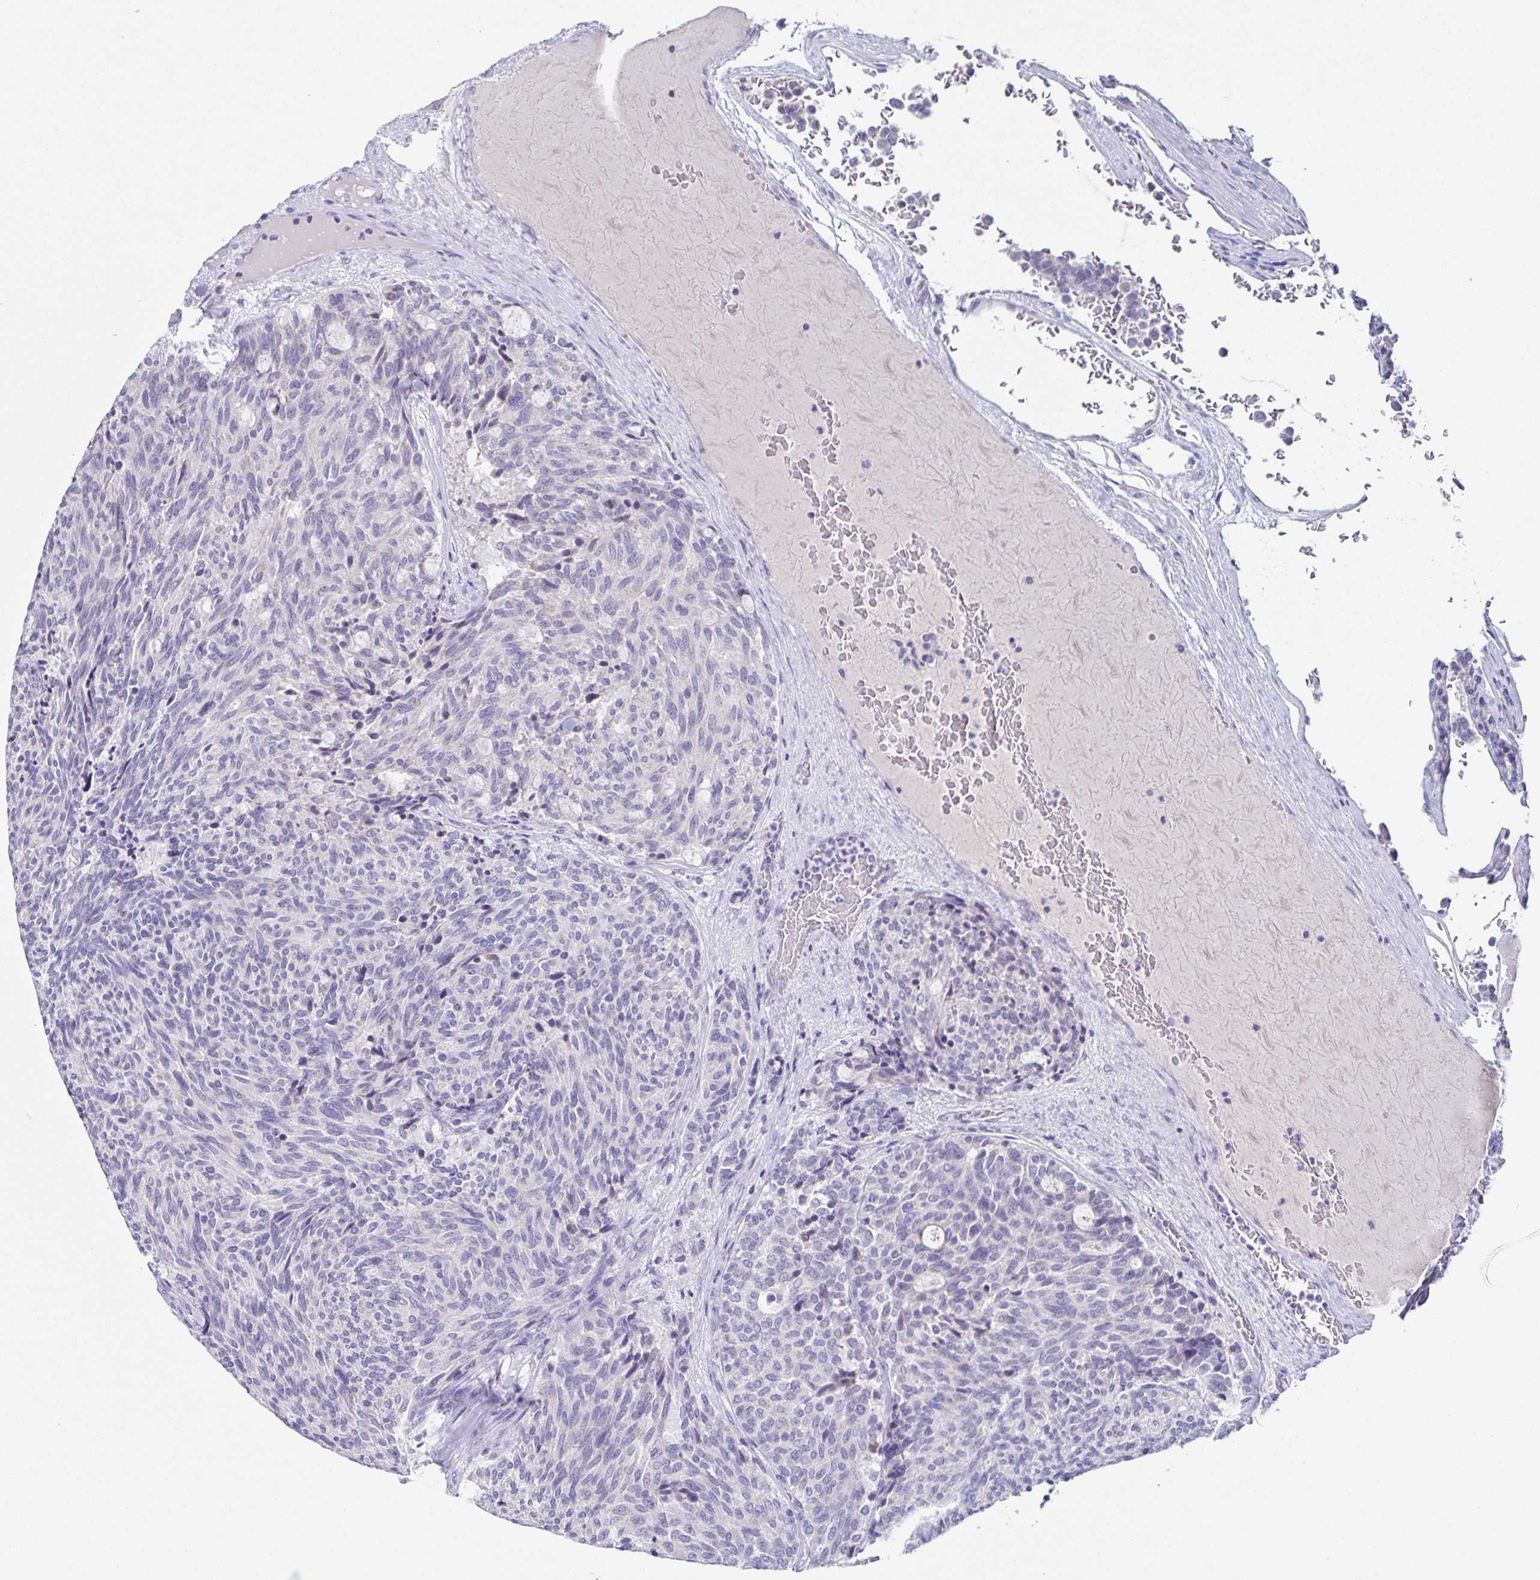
{"staining": {"intensity": "negative", "quantity": "none", "location": "none"}, "tissue": "carcinoid", "cell_type": "Tumor cells", "image_type": "cancer", "snomed": [{"axis": "morphology", "description": "Carcinoid, malignant, NOS"}, {"axis": "topography", "description": "Pancreas"}], "caption": "Immunohistochemical staining of malignant carcinoid displays no significant positivity in tumor cells. The staining was performed using DAB (3,3'-diaminobenzidine) to visualize the protein expression in brown, while the nuclei were stained in blue with hematoxylin (Magnification: 20x).", "gene": "RPL36A", "patient": {"sex": "female", "age": 54}}